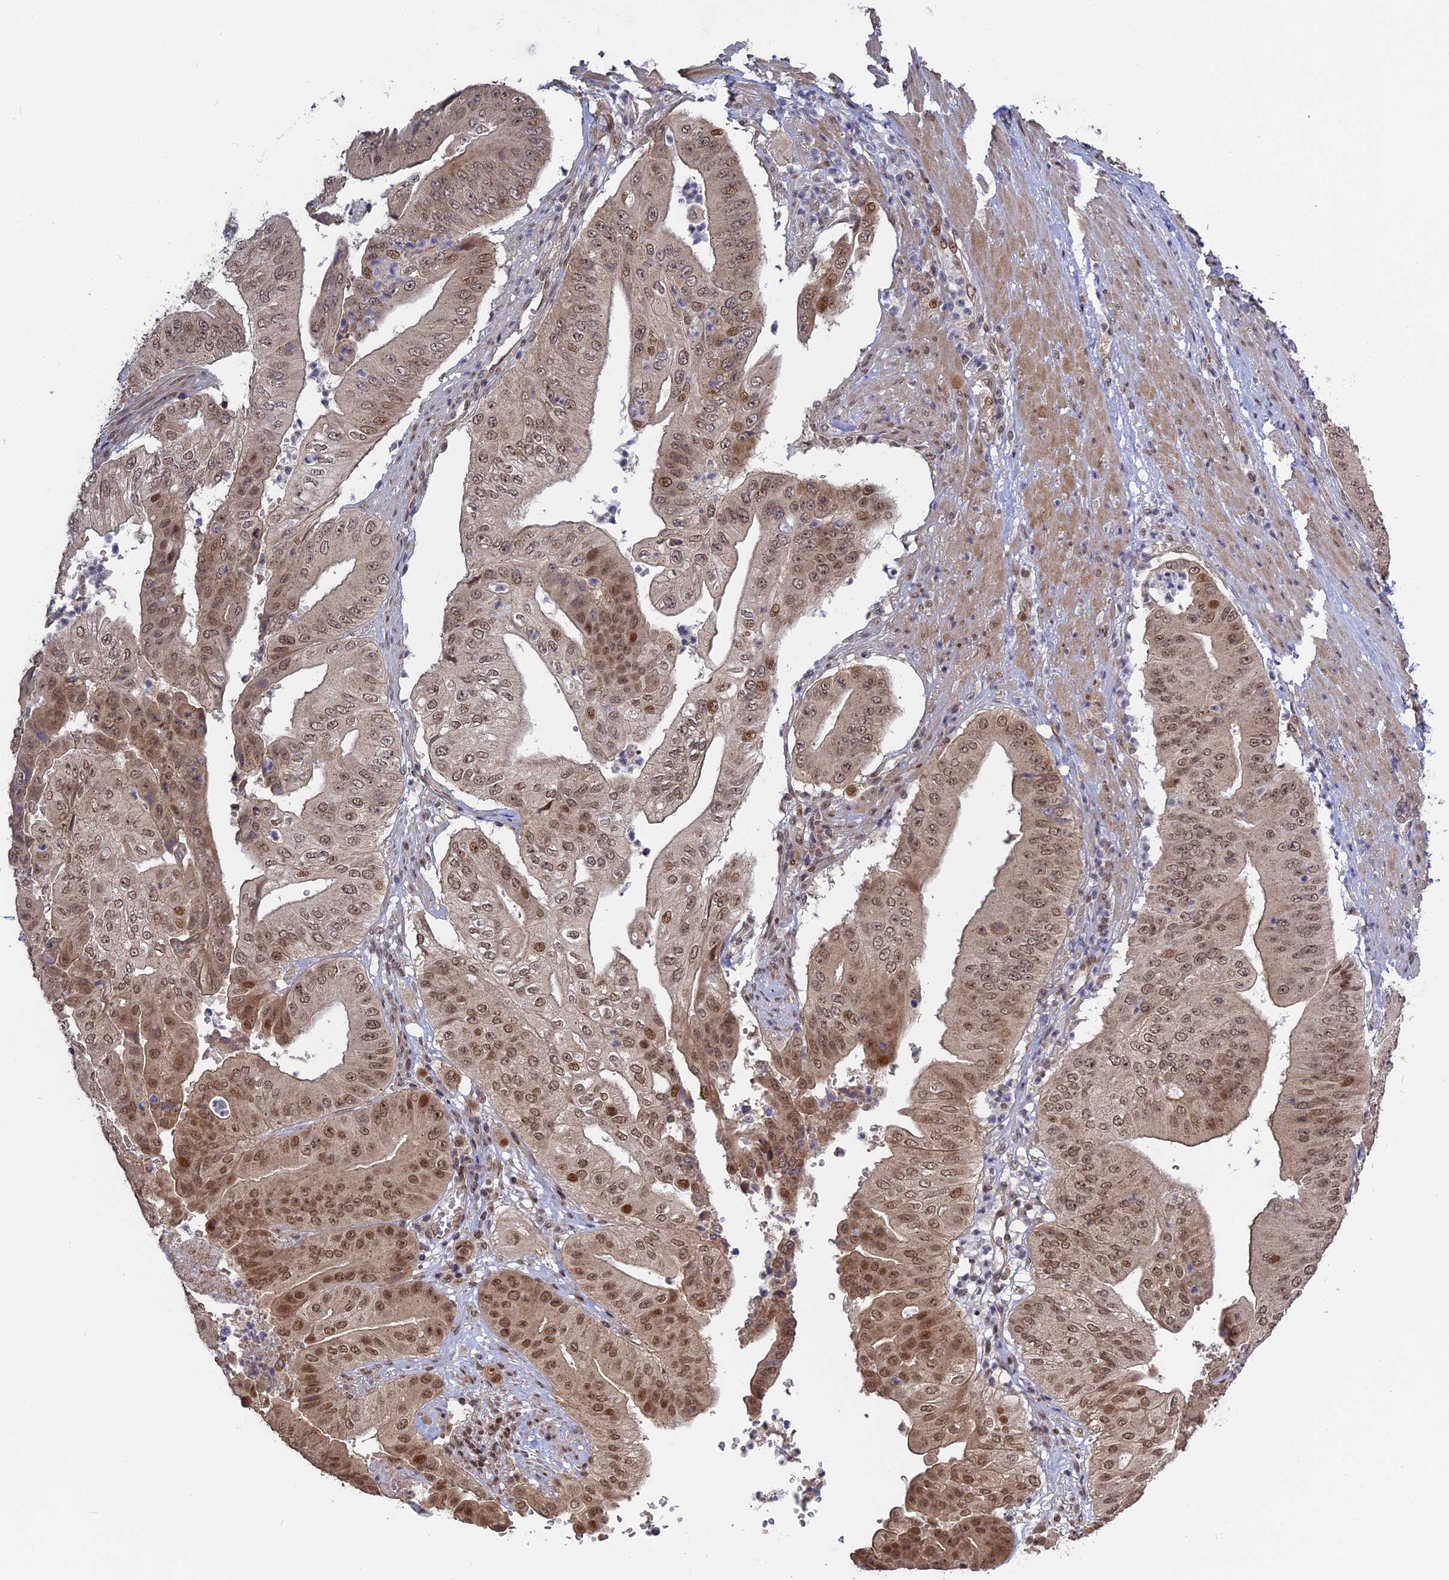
{"staining": {"intensity": "moderate", "quantity": ">75%", "location": "cytoplasmic/membranous,nuclear"}, "tissue": "pancreatic cancer", "cell_type": "Tumor cells", "image_type": "cancer", "snomed": [{"axis": "morphology", "description": "Adenocarcinoma, NOS"}, {"axis": "topography", "description": "Pancreas"}], "caption": "DAB (3,3'-diaminobenzidine) immunohistochemical staining of human adenocarcinoma (pancreatic) shows moderate cytoplasmic/membranous and nuclear protein staining in about >75% of tumor cells.", "gene": "PKIG", "patient": {"sex": "female", "age": 77}}